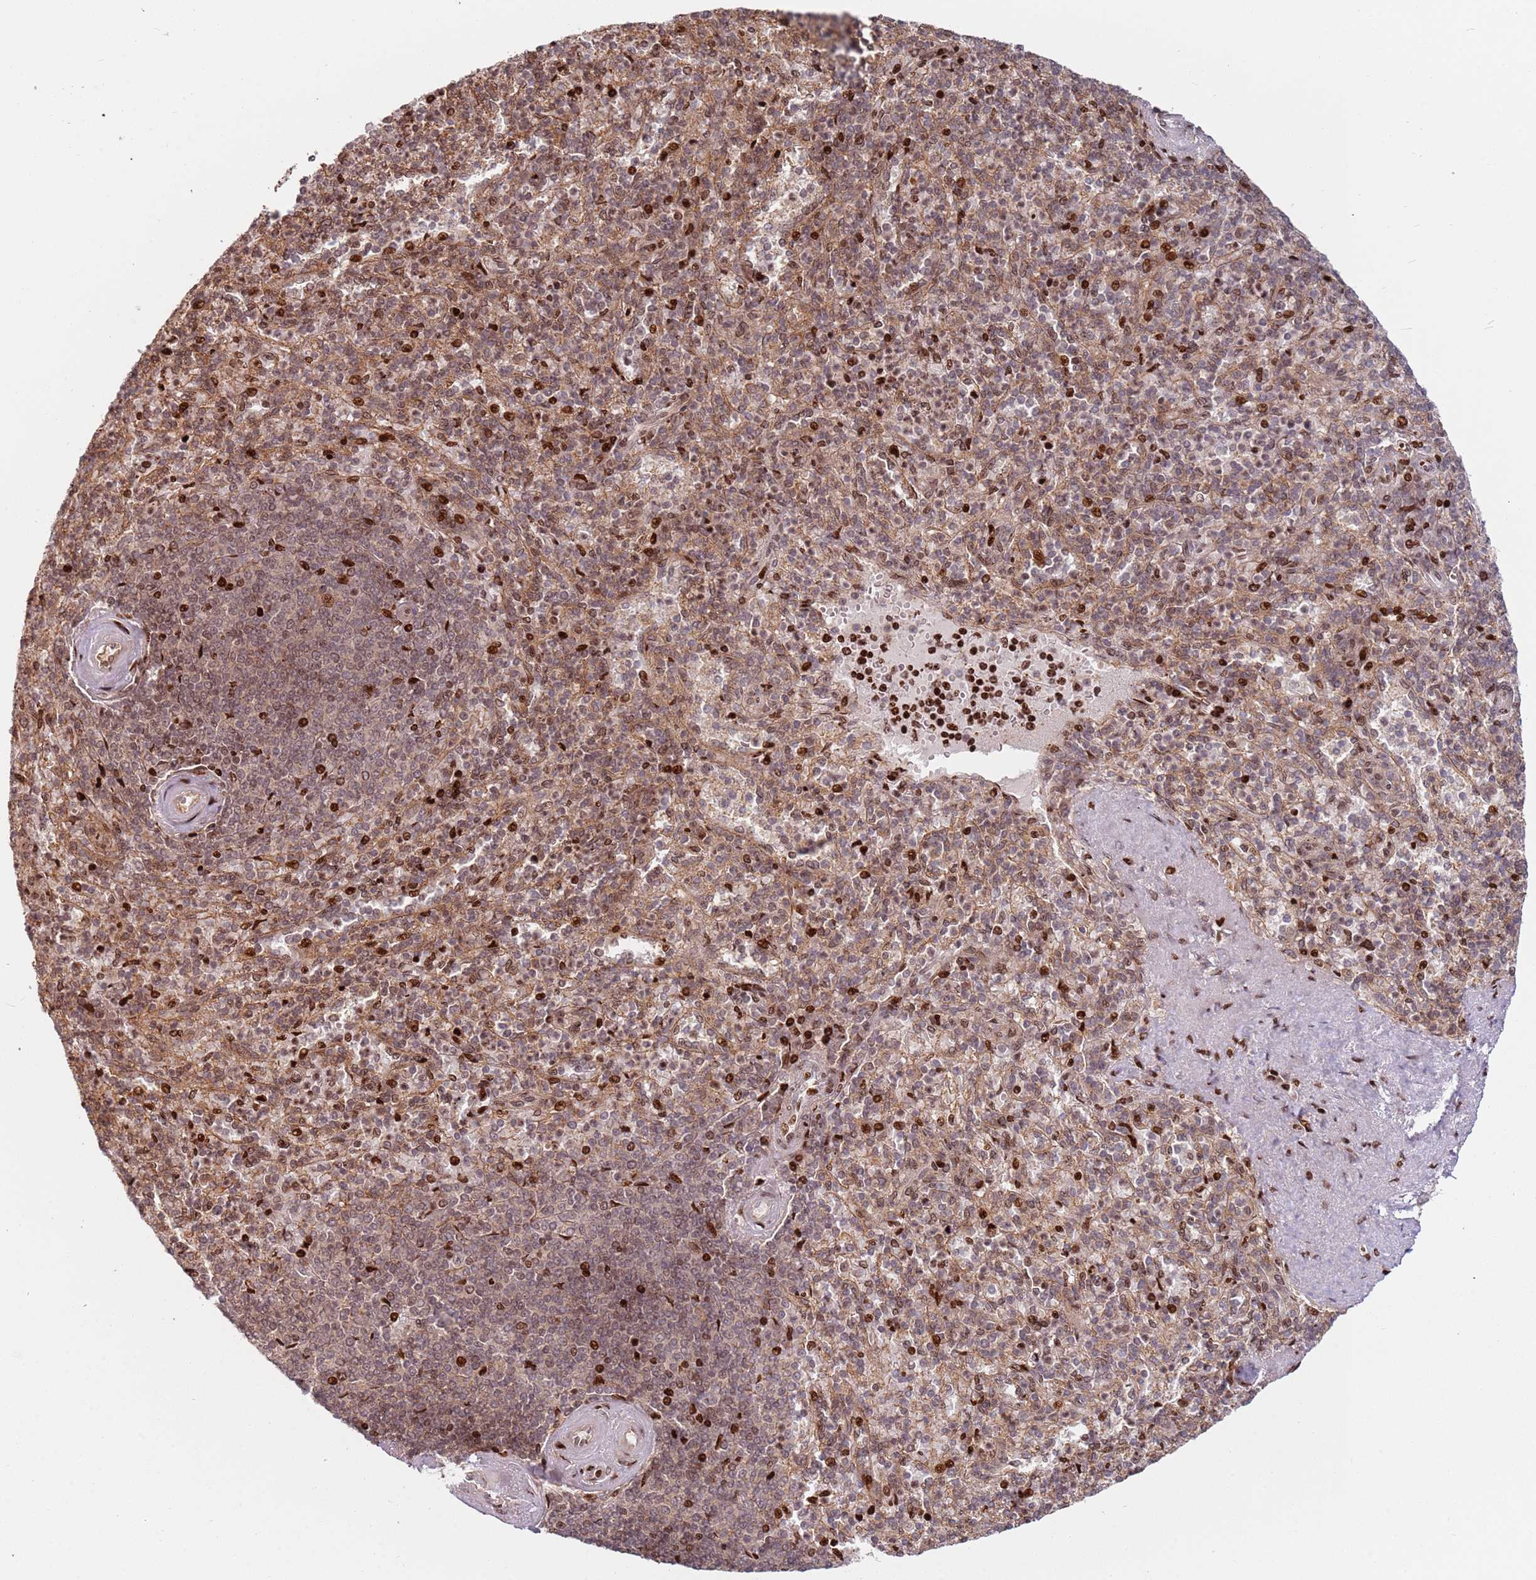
{"staining": {"intensity": "strong", "quantity": "<25%", "location": "nuclear"}, "tissue": "spleen", "cell_type": "Cells in red pulp", "image_type": "normal", "snomed": [{"axis": "morphology", "description": "Normal tissue, NOS"}, {"axis": "topography", "description": "Spleen"}], "caption": "Brown immunohistochemical staining in benign spleen demonstrates strong nuclear positivity in approximately <25% of cells in red pulp. (DAB (3,3'-diaminobenzidine) = brown stain, brightfield microscopy at high magnification).", "gene": "TMEM233", "patient": {"sex": "male", "age": 82}}